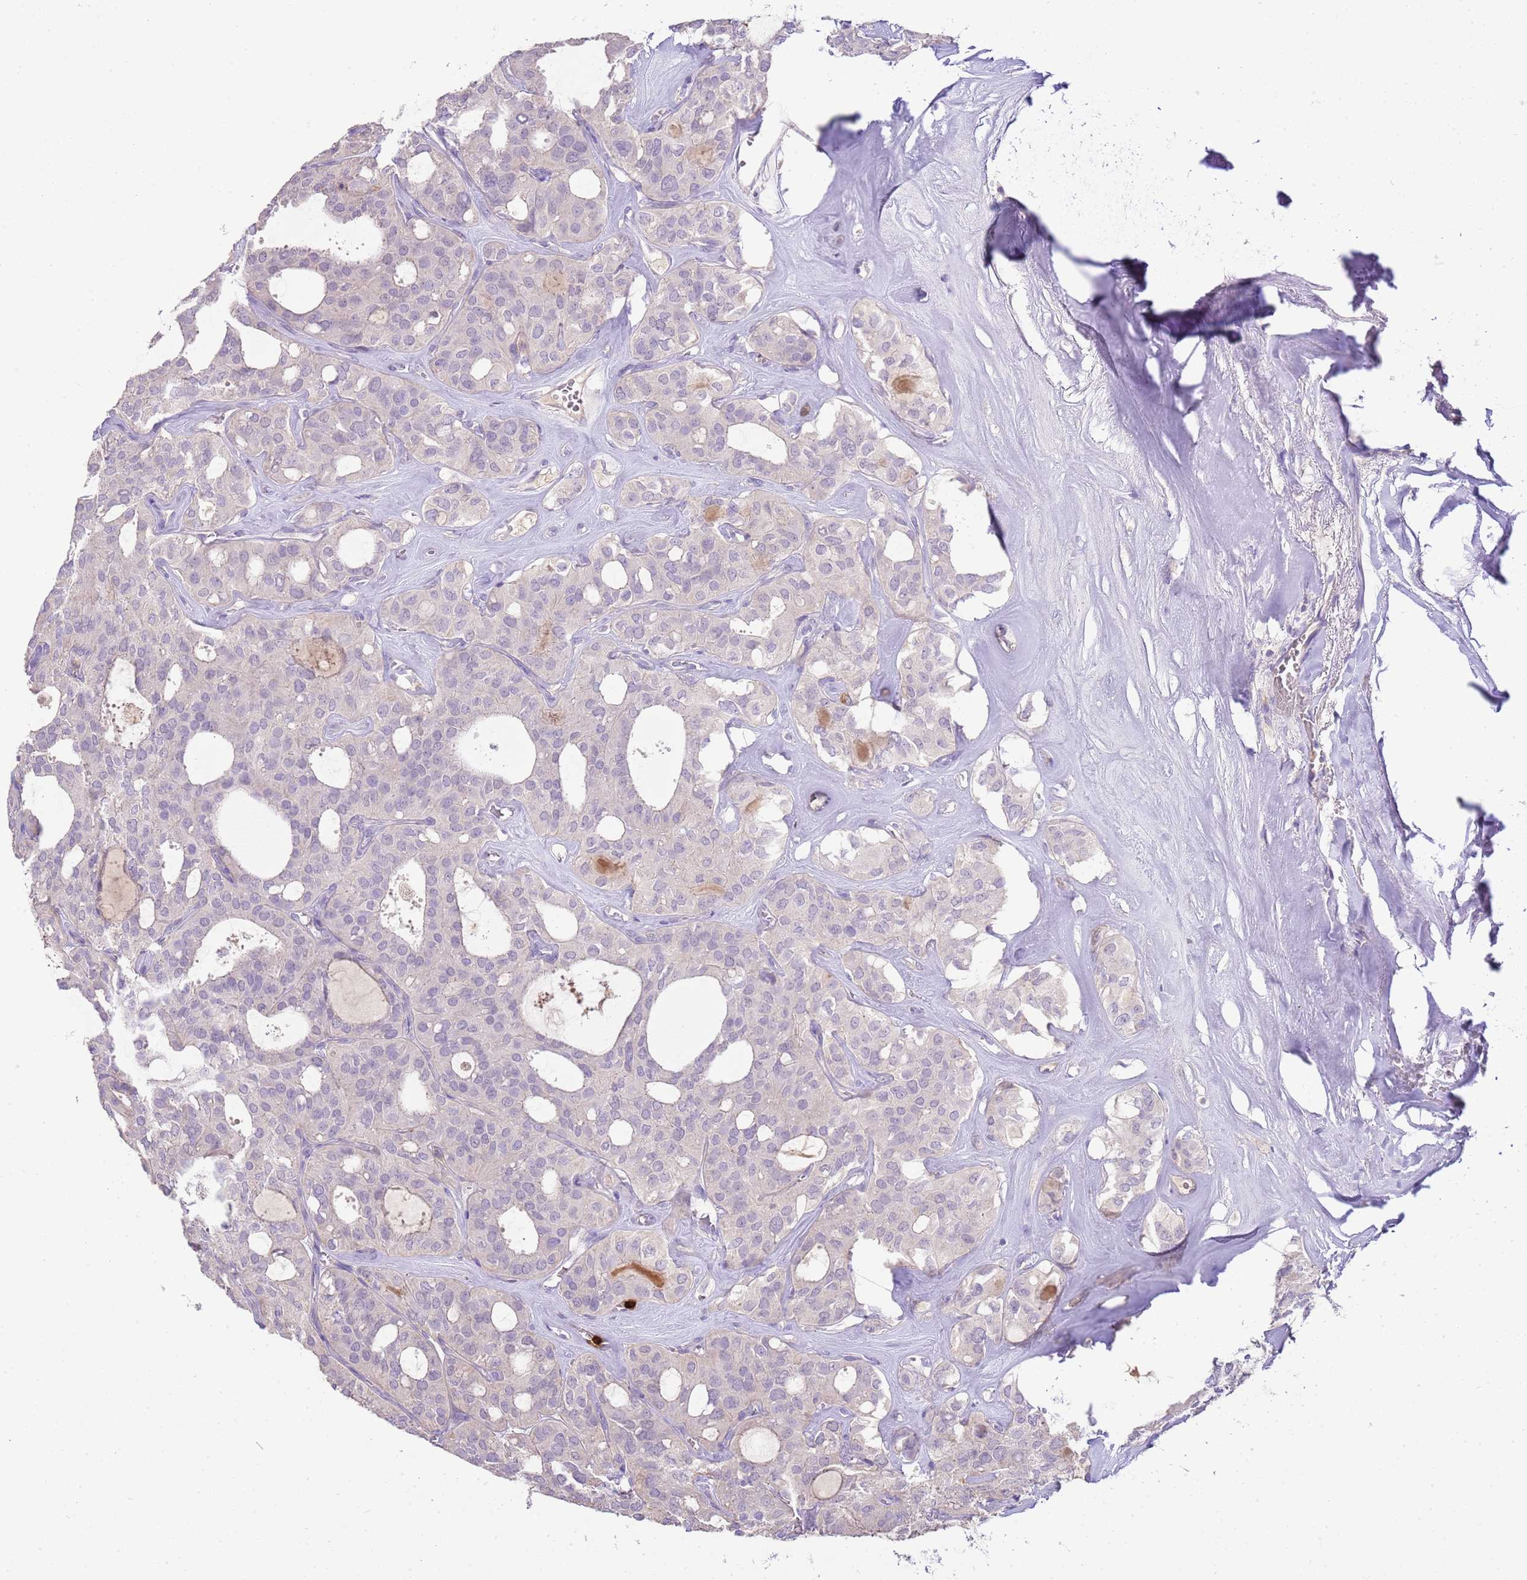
{"staining": {"intensity": "negative", "quantity": "none", "location": "none"}, "tissue": "thyroid cancer", "cell_type": "Tumor cells", "image_type": "cancer", "snomed": [{"axis": "morphology", "description": "Follicular adenoma carcinoma, NOS"}, {"axis": "topography", "description": "Thyroid gland"}], "caption": "Tumor cells show no significant protein expression in follicular adenoma carcinoma (thyroid). (Brightfield microscopy of DAB IHC at high magnification).", "gene": "IL2RG", "patient": {"sex": "male", "age": 75}}